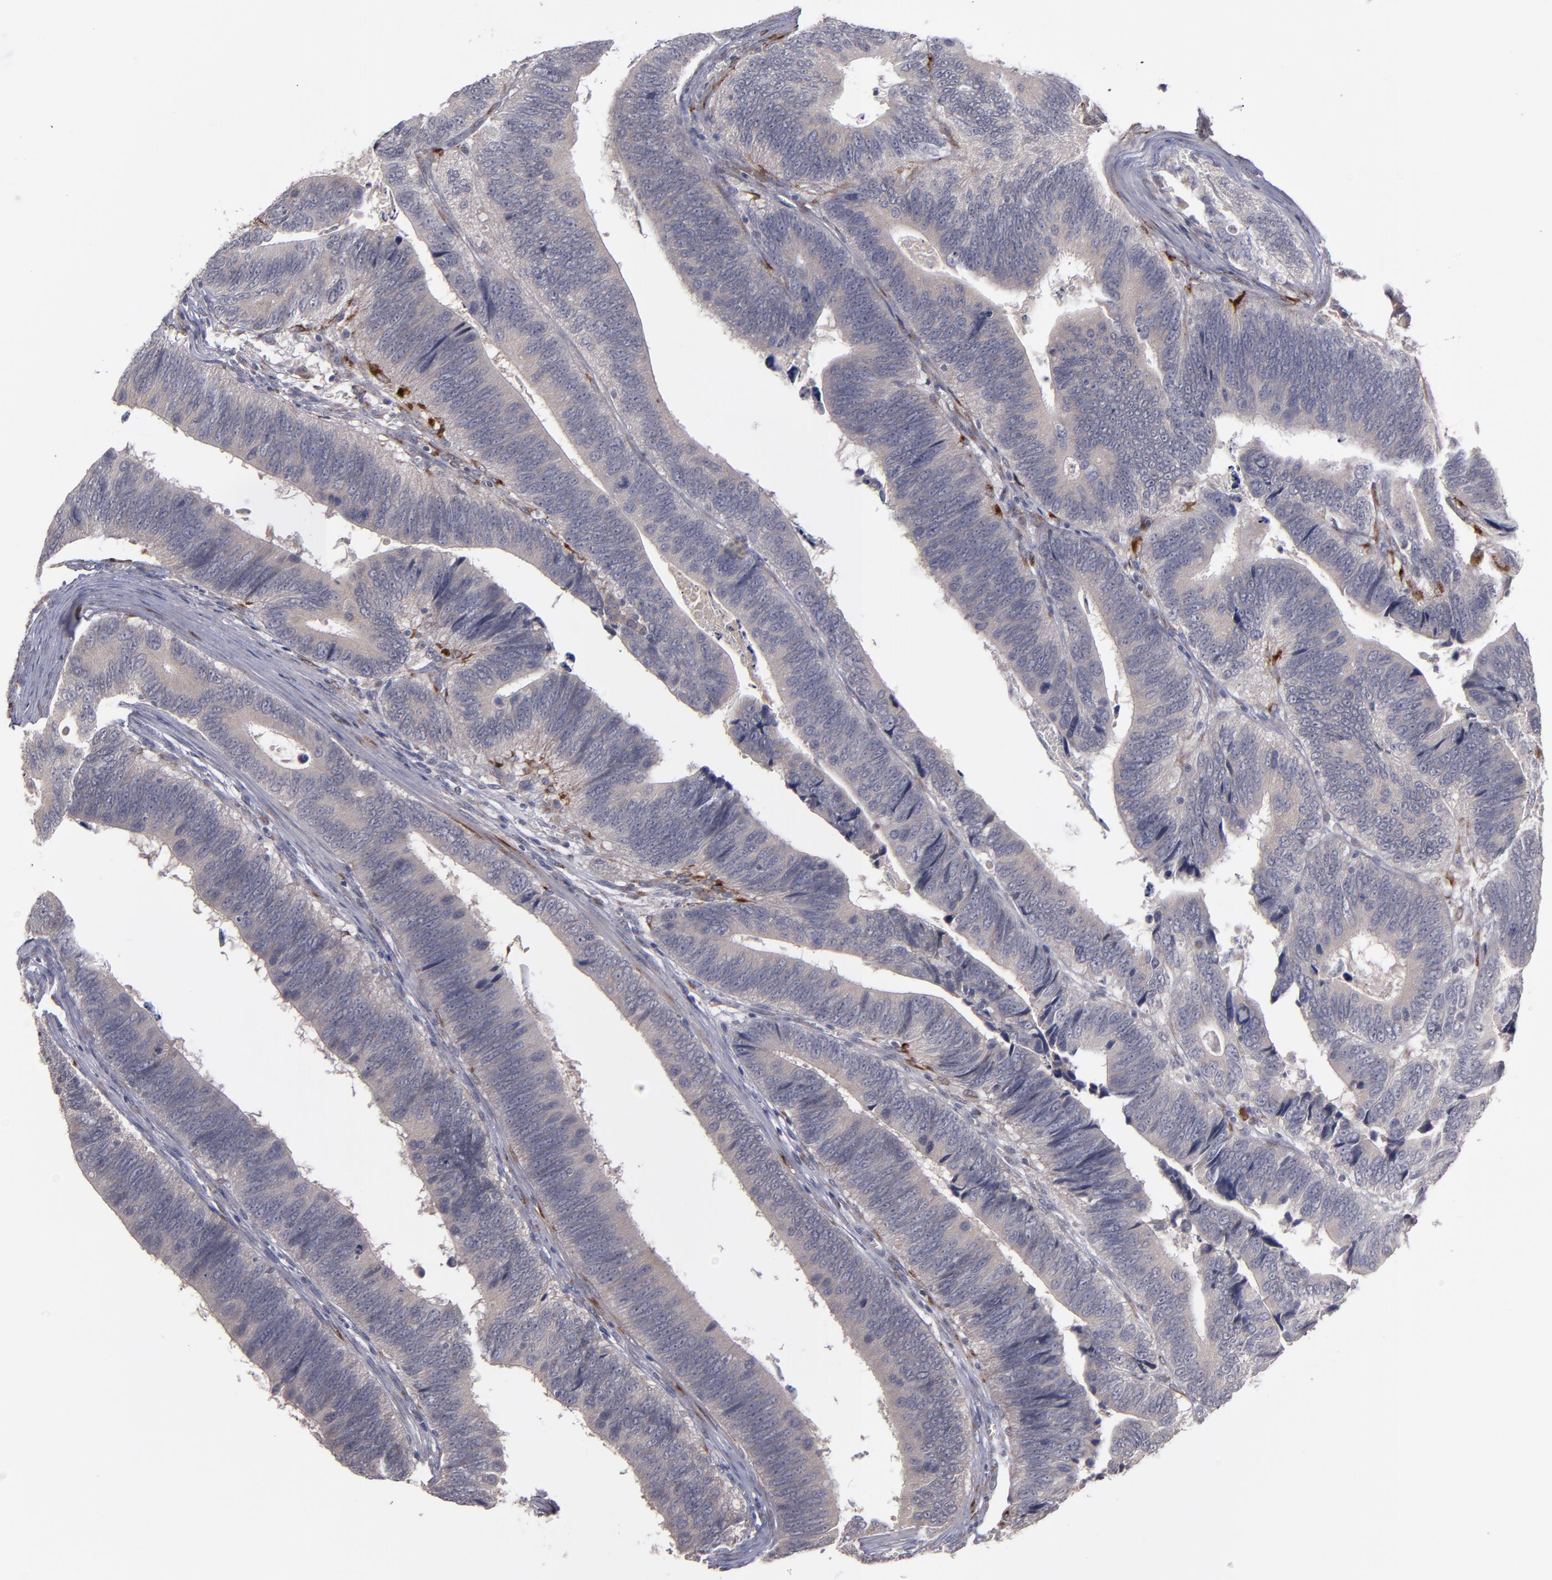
{"staining": {"intensity": "weak", "quantity": ">75%", "location": "cytoplasmic/membranous"}, "tissue": "colorectal cancer", "cell_type": "Tumor cells", "image_type": "cancer", "snomed": [{"axis": "morphology", "description": "Adenocarcinoma, NOS"}, {"axis": "topography", "description": "Colon"}], "caption": "Immunohistochemistry (IHC) of adenocarcinoma (colorectal) demonstrates low levels of weak cytoplasmic/membranous staining in about >75% of tumor cells.", "gene": "MMP11", "patient": {"sex": "male", "age": 72}}